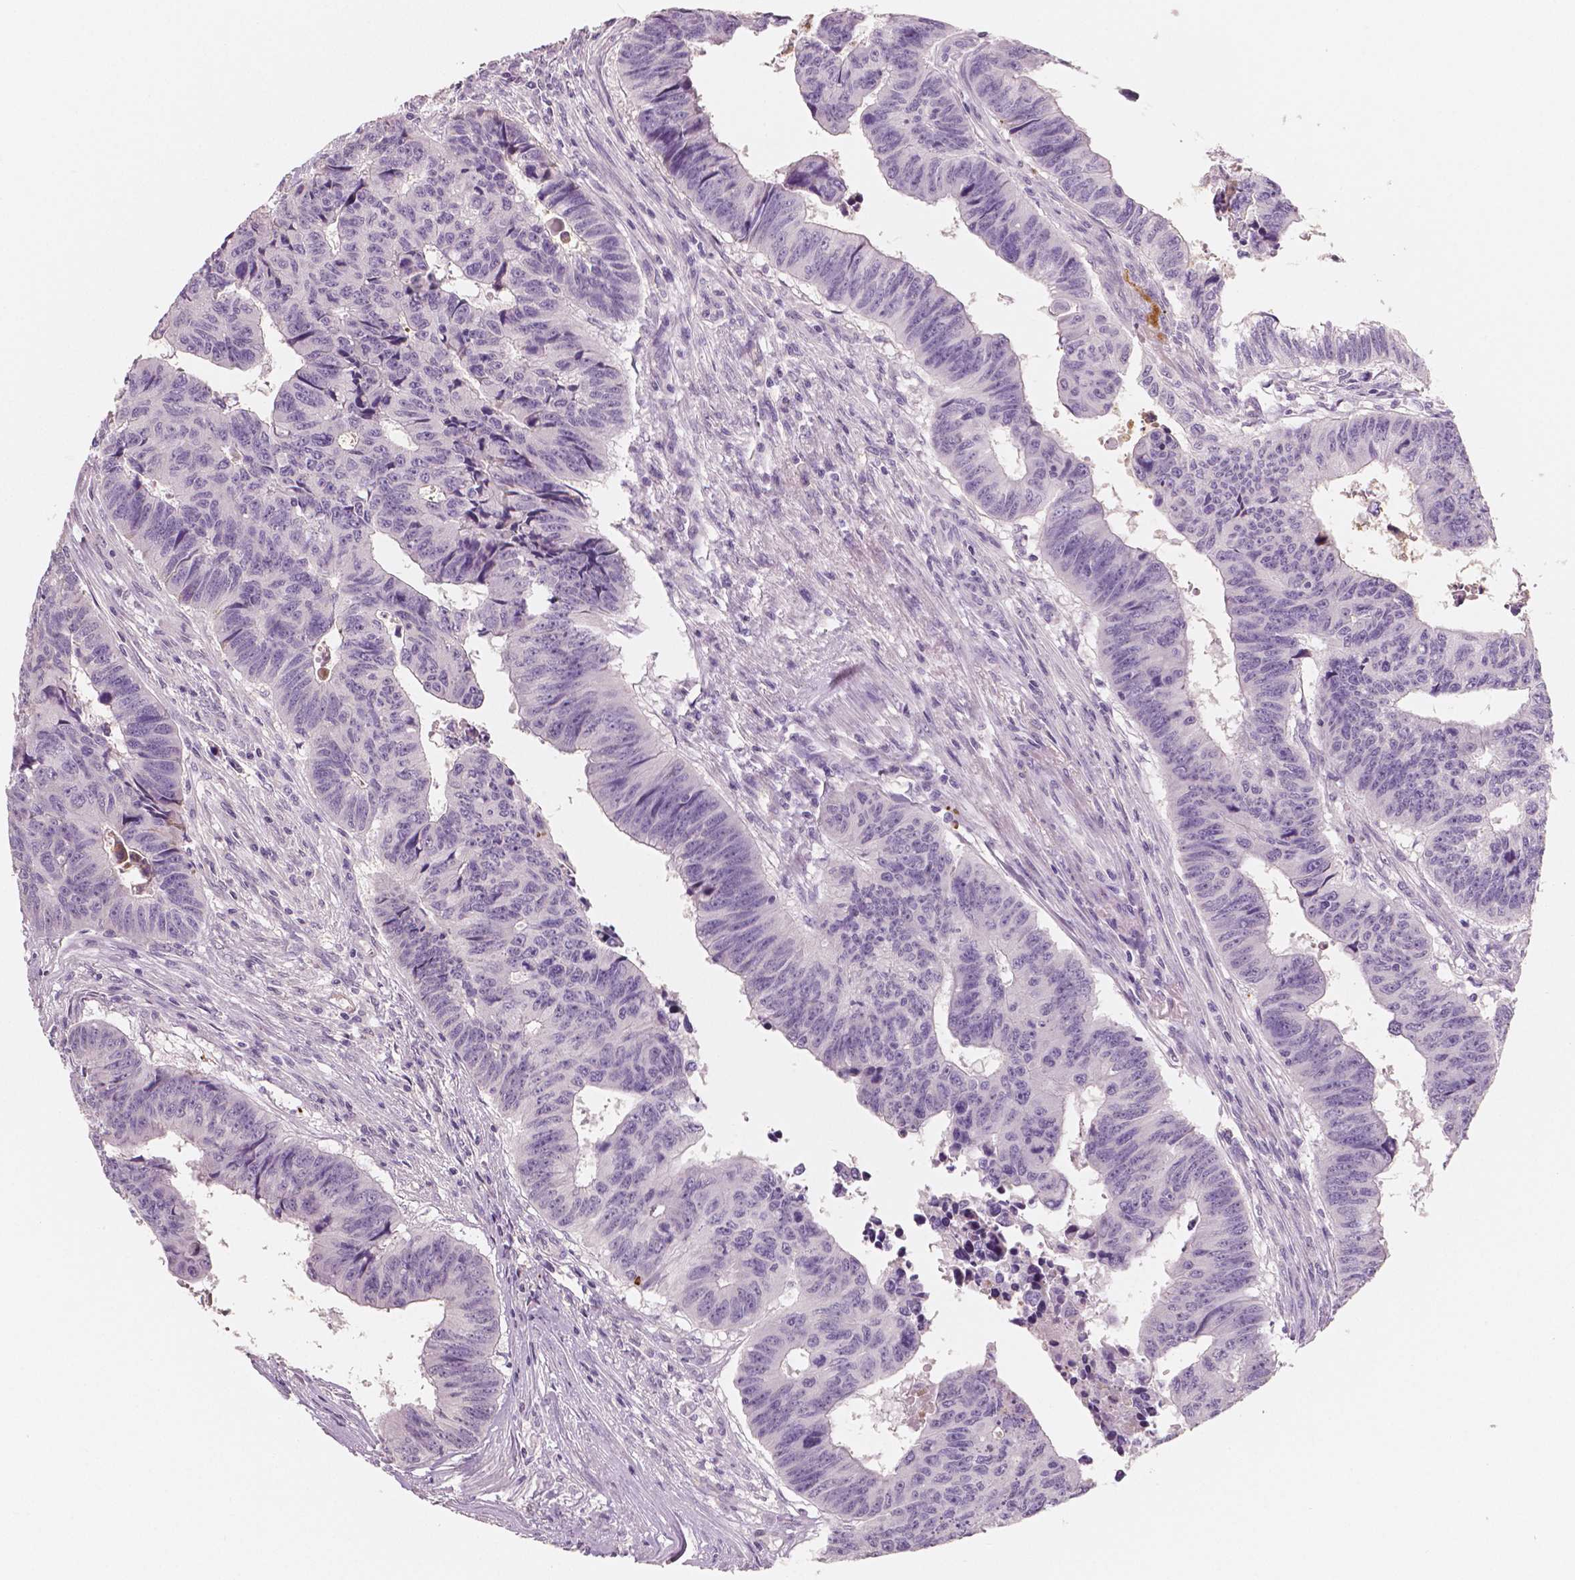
{"staining": {"intensity": "negative", "quantity": "none", "location": "none"}, "tissue": "colorectal cancer", "cell_type": "Tumor cells", "image_type": "cancer", "snomed": [{"axis": "morphology", "description": "Adenocarcinoma, NOS"}, {"axis": "topography", "description": "Rectum"}], "caption": "This is an IHC image of human adenocarcinoma (colorectal). There is no staining in tumor cells.", "gene": "APOA4", "patient": {"sex": "female", "age": 85}}